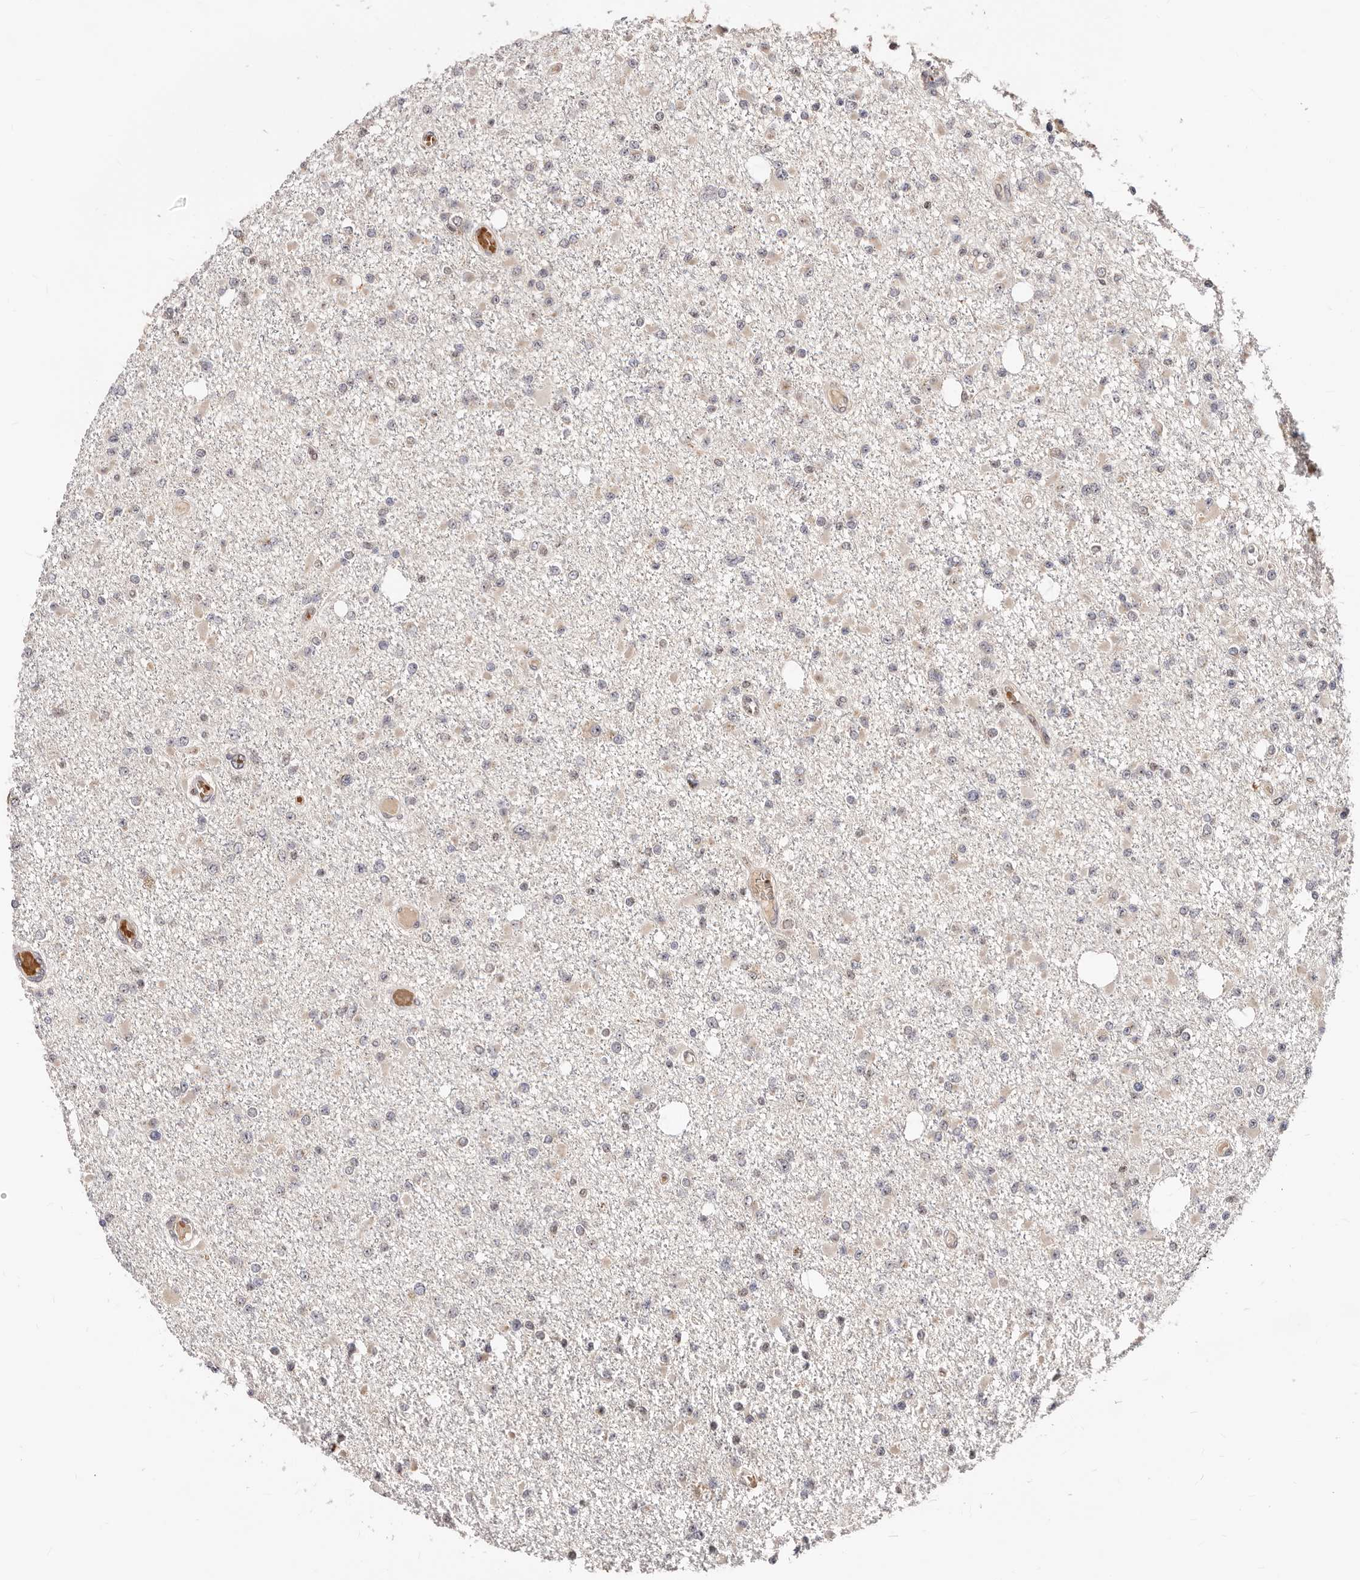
{"staining": {"intensity": "negative", "quantity": "none", "location": "none"}, "tissue": "glioma", "cell_type": "Tumor cells", "image_type": "cancer", "snomed": [{"axis": "morphology", "description": "Glioma, malignant, Low grade"}, {"axis": "topography", "description": "Brain"}], "caption": "Immunohistochemistry micrograph of neoplastic tissue: glioma stained with DAB reveals no significant protein positivity in tumor cells.", "gene": "APOL6", "patient": {"sex": "female", "age": 22}}